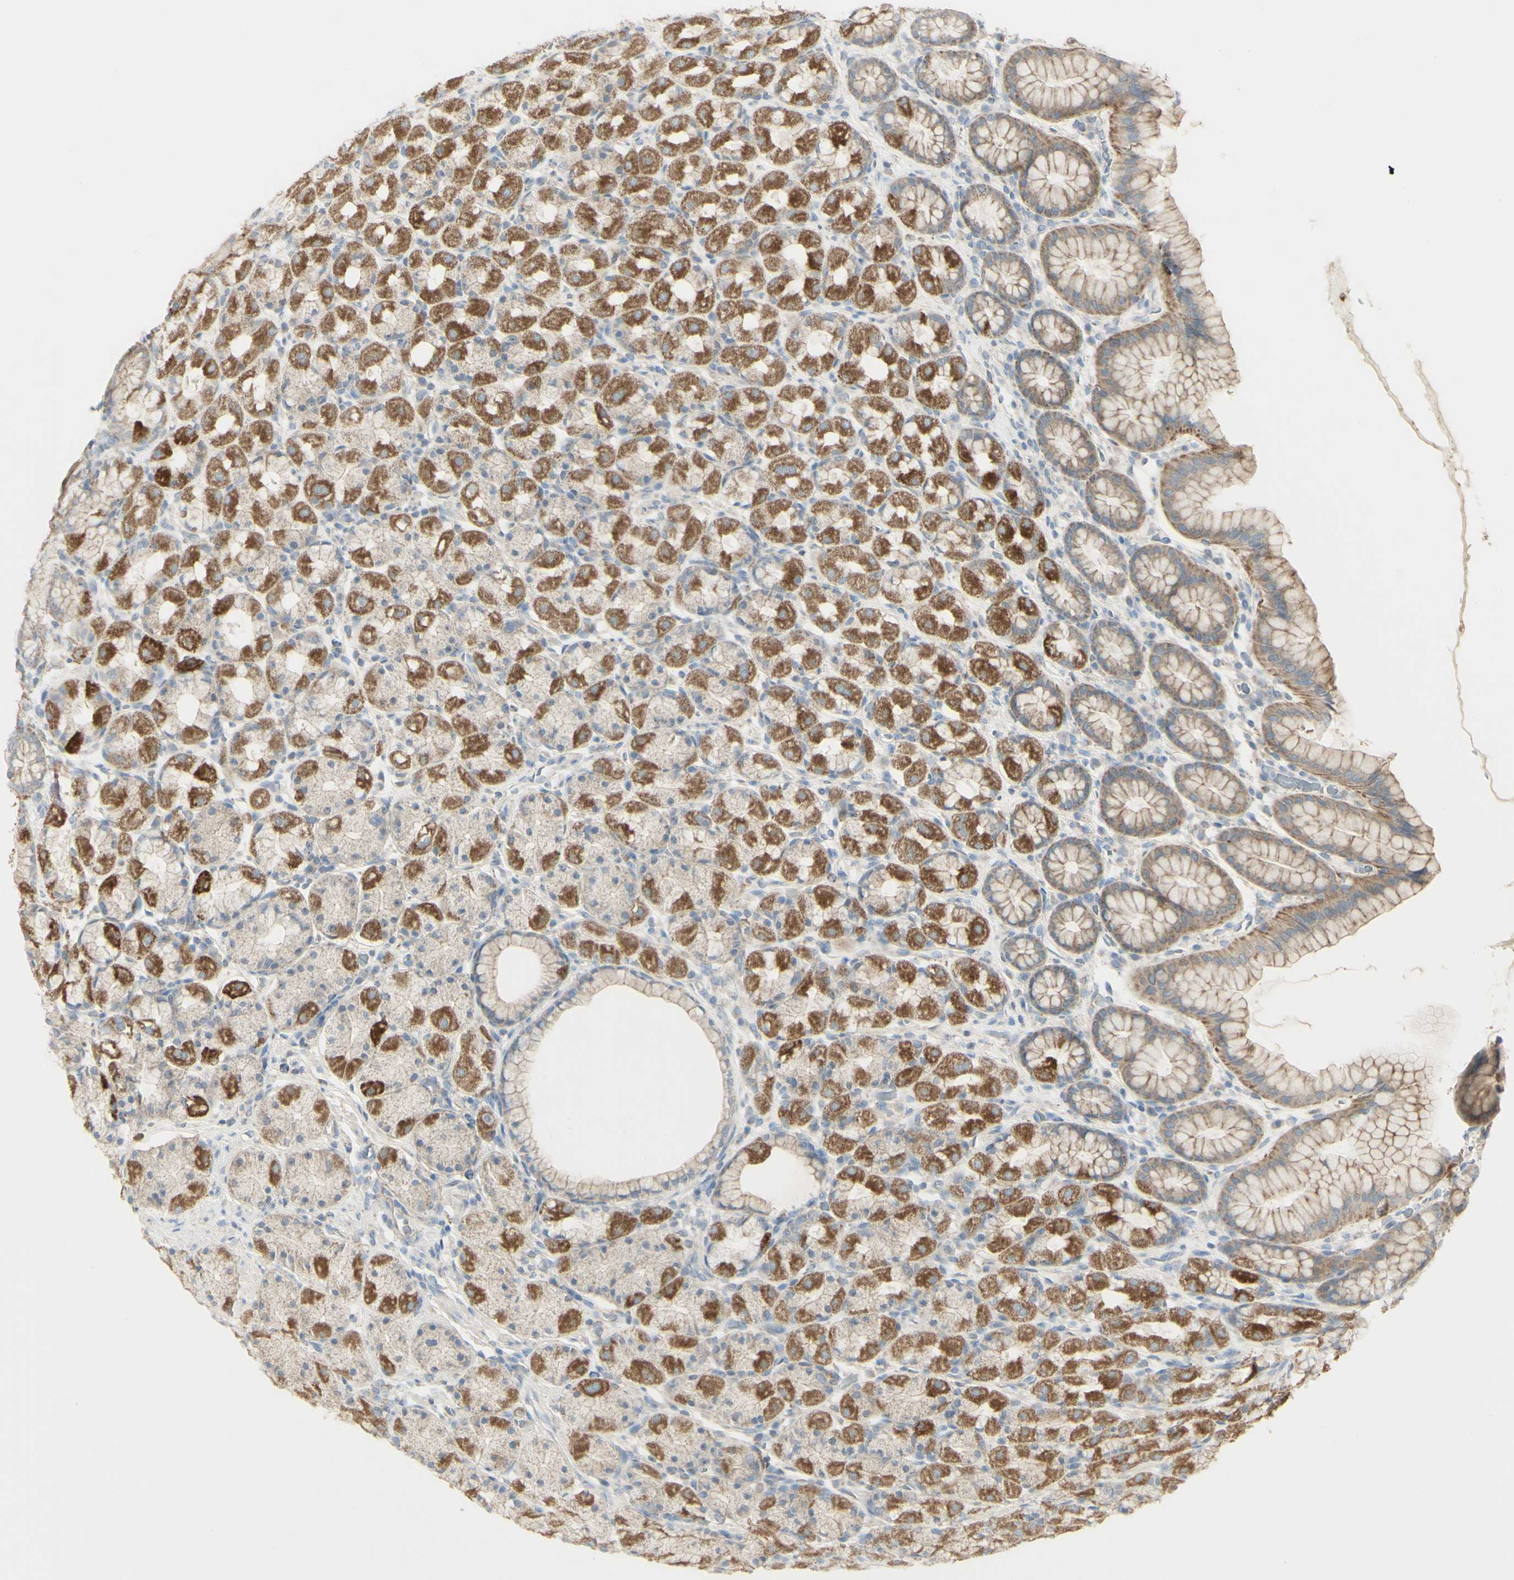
{"staining": {"intensity": "moderate", "quantity": "25%-75%", "location": "cytoplasmic/membranous"}, "tissue": "stomach", "cell_type": "Glandular cells", "image_type": "normal", "snomed": [{"axis": "morphology", "description": "Normal tissue, NOS"}, {"axis": "topography", "description": "Stomach, upper"}], "caption": "A brown stain labels moderate cytoplasmic/membranous expression of a protein in glandular cells of benign stomach.", "gene": "CNTNAP1", "patient": {"sex": "male", "age": 68}}